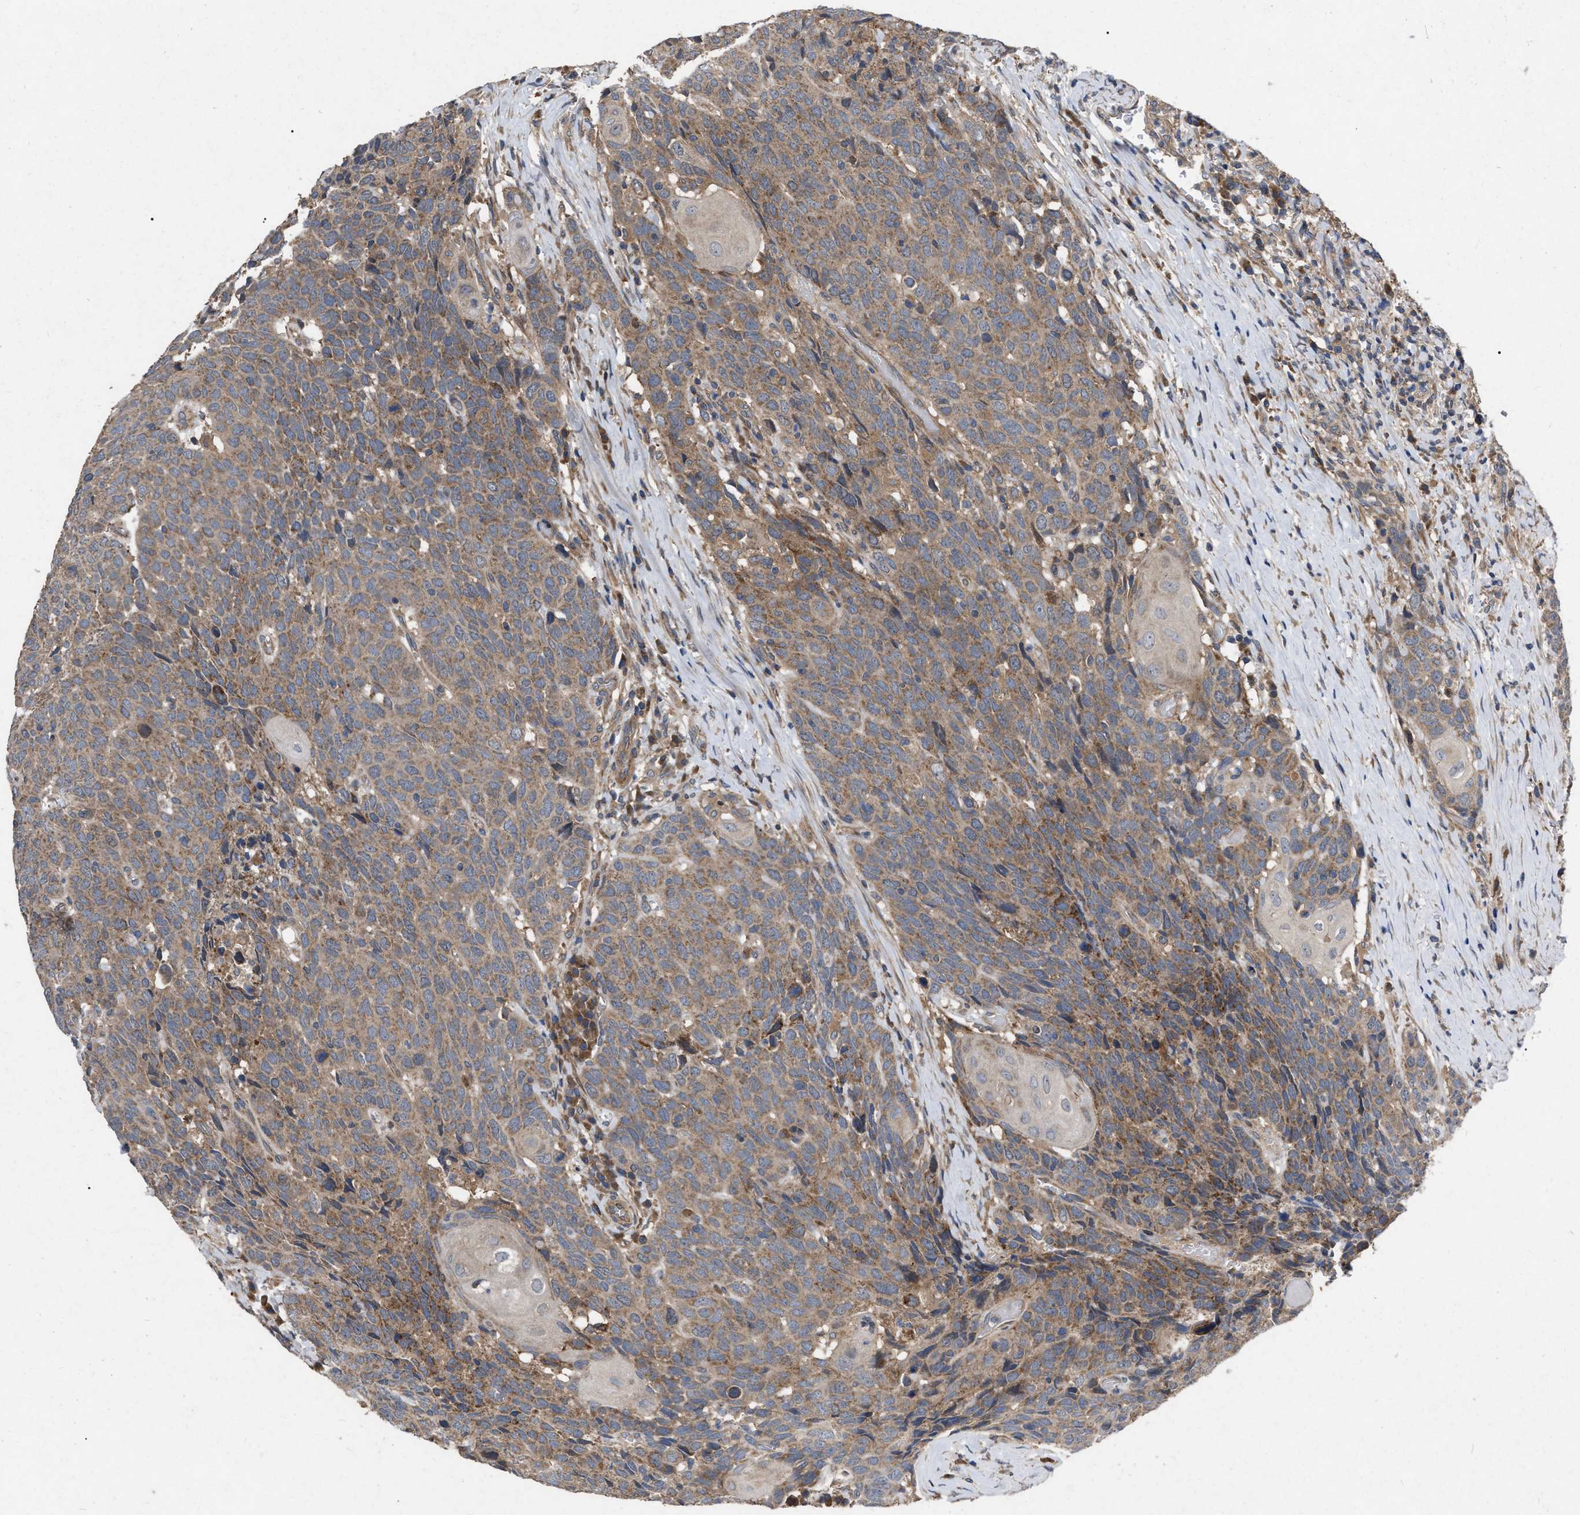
{"staining": {"intensity": "moderate", "quantity": ">75%", "location": "cytoplasmic/membranous"}, "tissue": "head and neck cancer", "cell_type": "Tumor cells", "image_type": "cancer", "snomed": [{"axis": "morphology", "description": "Squamous cell carcinoma, NOS"}, {"axis": "topography", "description": "Head-Neck"}], "caption": "Moderate cytoplasmic/membranous protein expression is seen in approximately >75% of tumor cells in head and neck cancer.", "gene": "CDKN2C", "patient": {"sex": "male", "age": 66}}